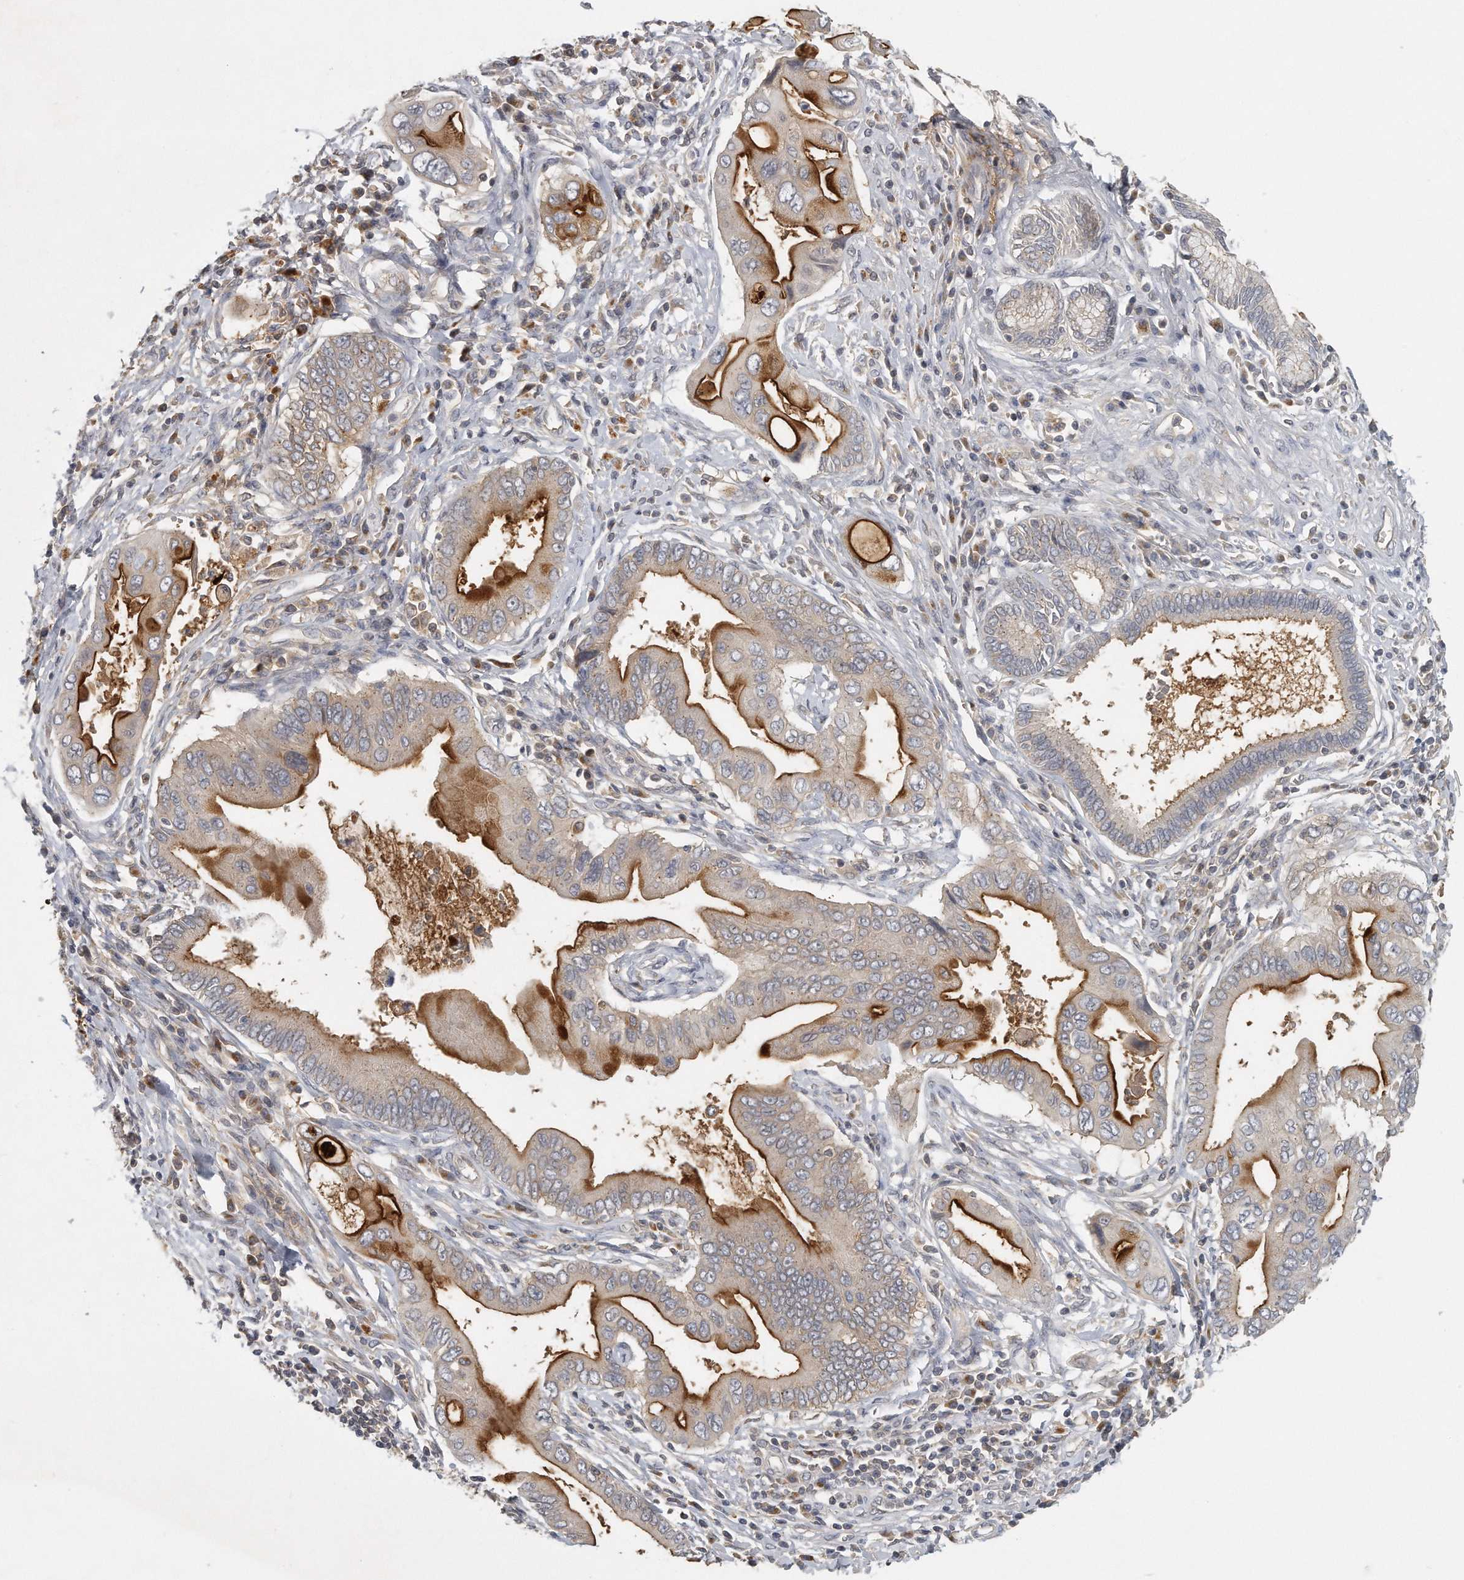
{"staining": {"intensity": "strong", "quantity": "25%-75%", "location": "cytoplasmic/membranous"}, "tissue": "pancreatic cancer", "cell_type": "Tumor cells", "image_type": "cancer", "snomed": [{"axis": "morphology", "description": "Adenocarcinoma, NOS"}, {"axis": "topography", "description": "Pancreas"}], "caption": "This histopathology image shows pancreatic adenocarcinoma stained with immunohistochemistry (IHC) to label a protein in brown. The cytoplasmic/membranous of tumor cells show strong positivity for the protein. Nuclei are counter-stained blue.", "gene": "TRAPPC14", "patient": {"sex": "male", "age": 78}}